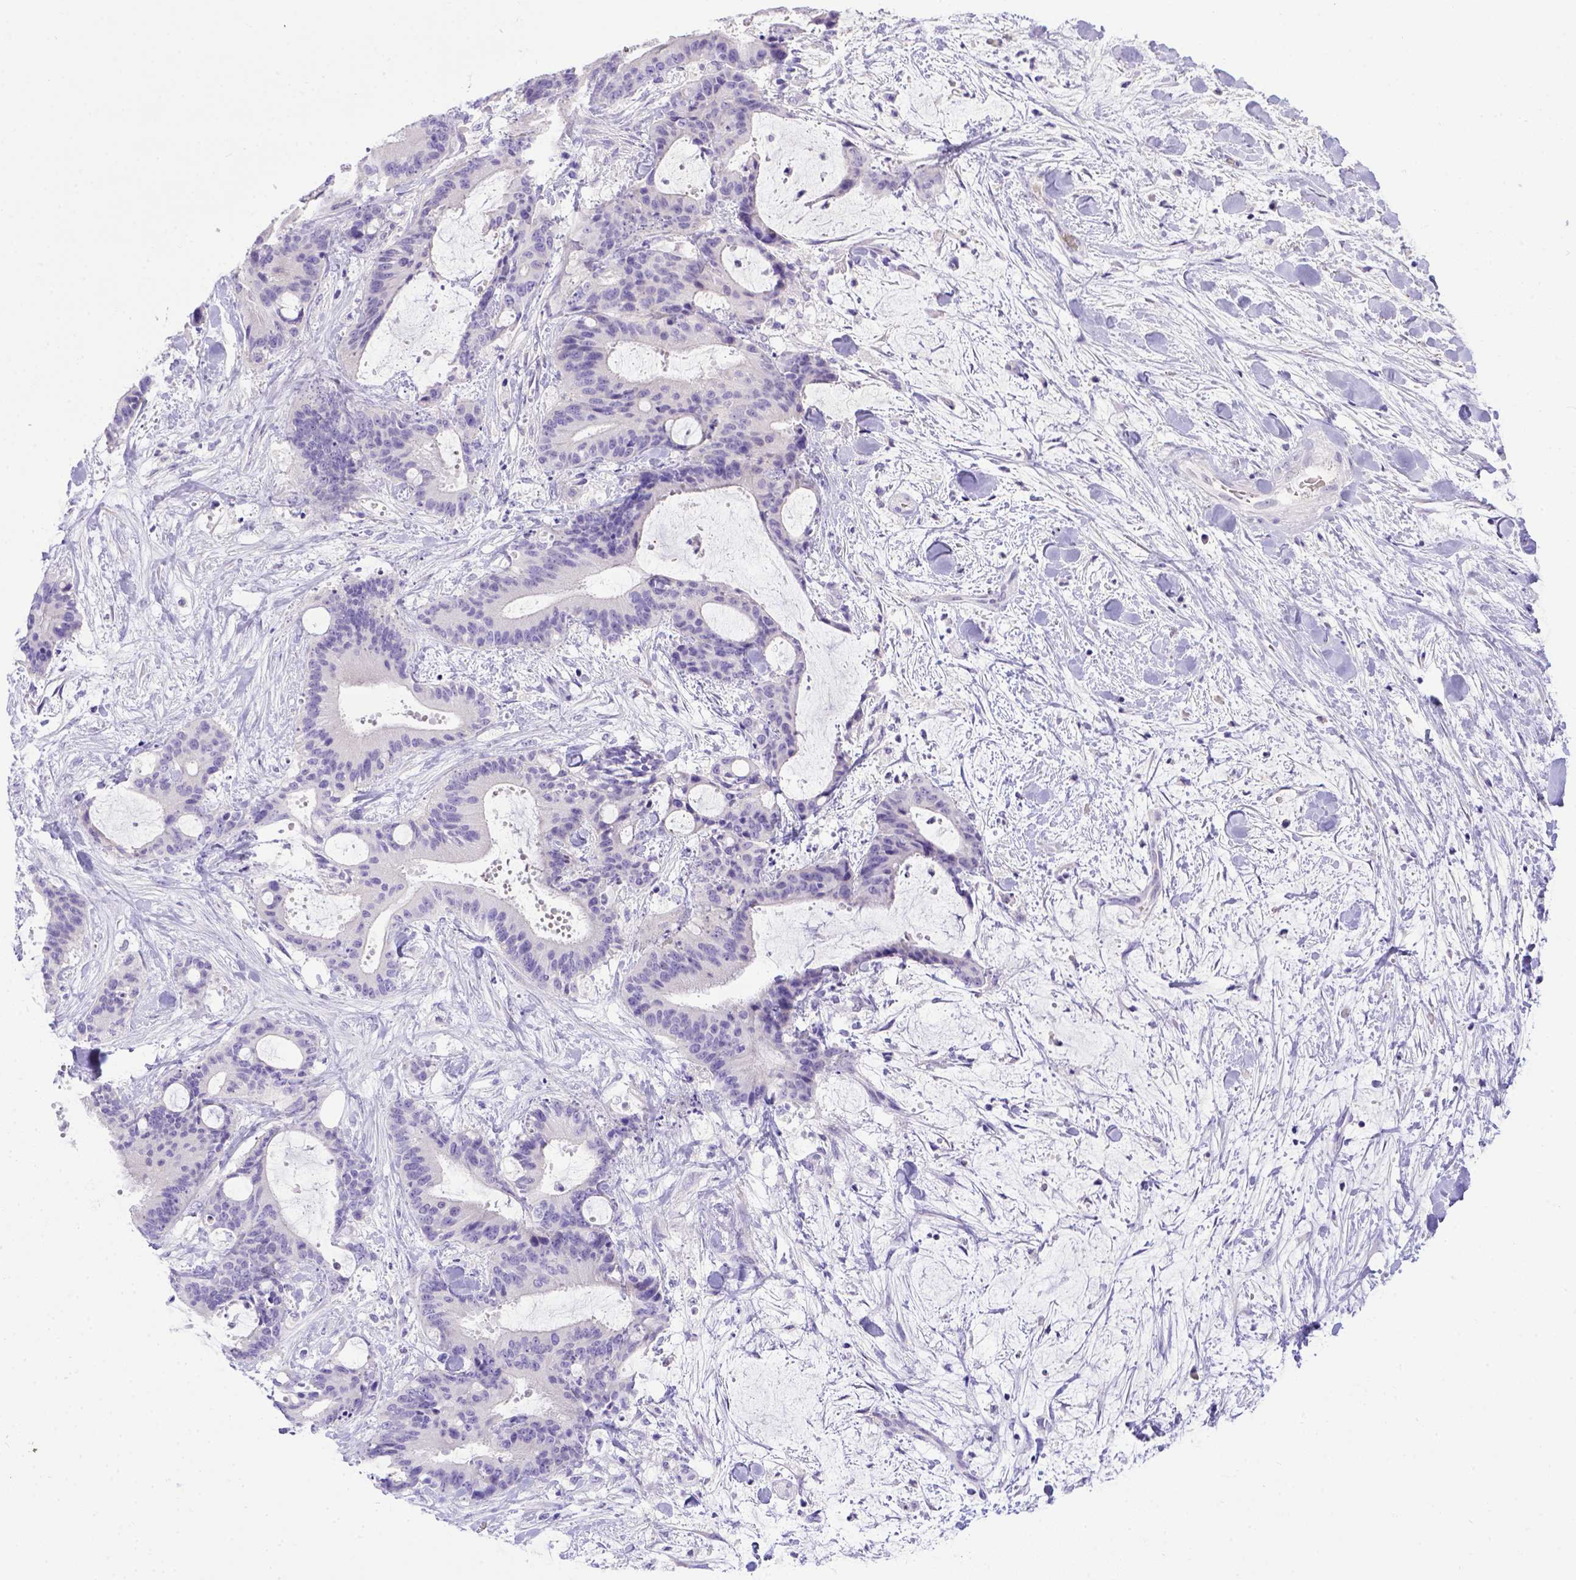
{"staining": {"intensity": "negative", "quantity": "none", "location": "none"}, "tissue": "liver cancer", "cell_type": "Tumor cells", "image_type": "cancer", "snomed": [{"axis": "morphology", "description": "Cholangiocarcinoma"}, {"axis": "topography", "description": "Liver"}], "caption": "Liver cholangiocarcinoma stained for a protein using IHC exhibits no positivity tumor cells.", "gene": "BTN1A1", "patient": {"sex": "female", "age": 73}}